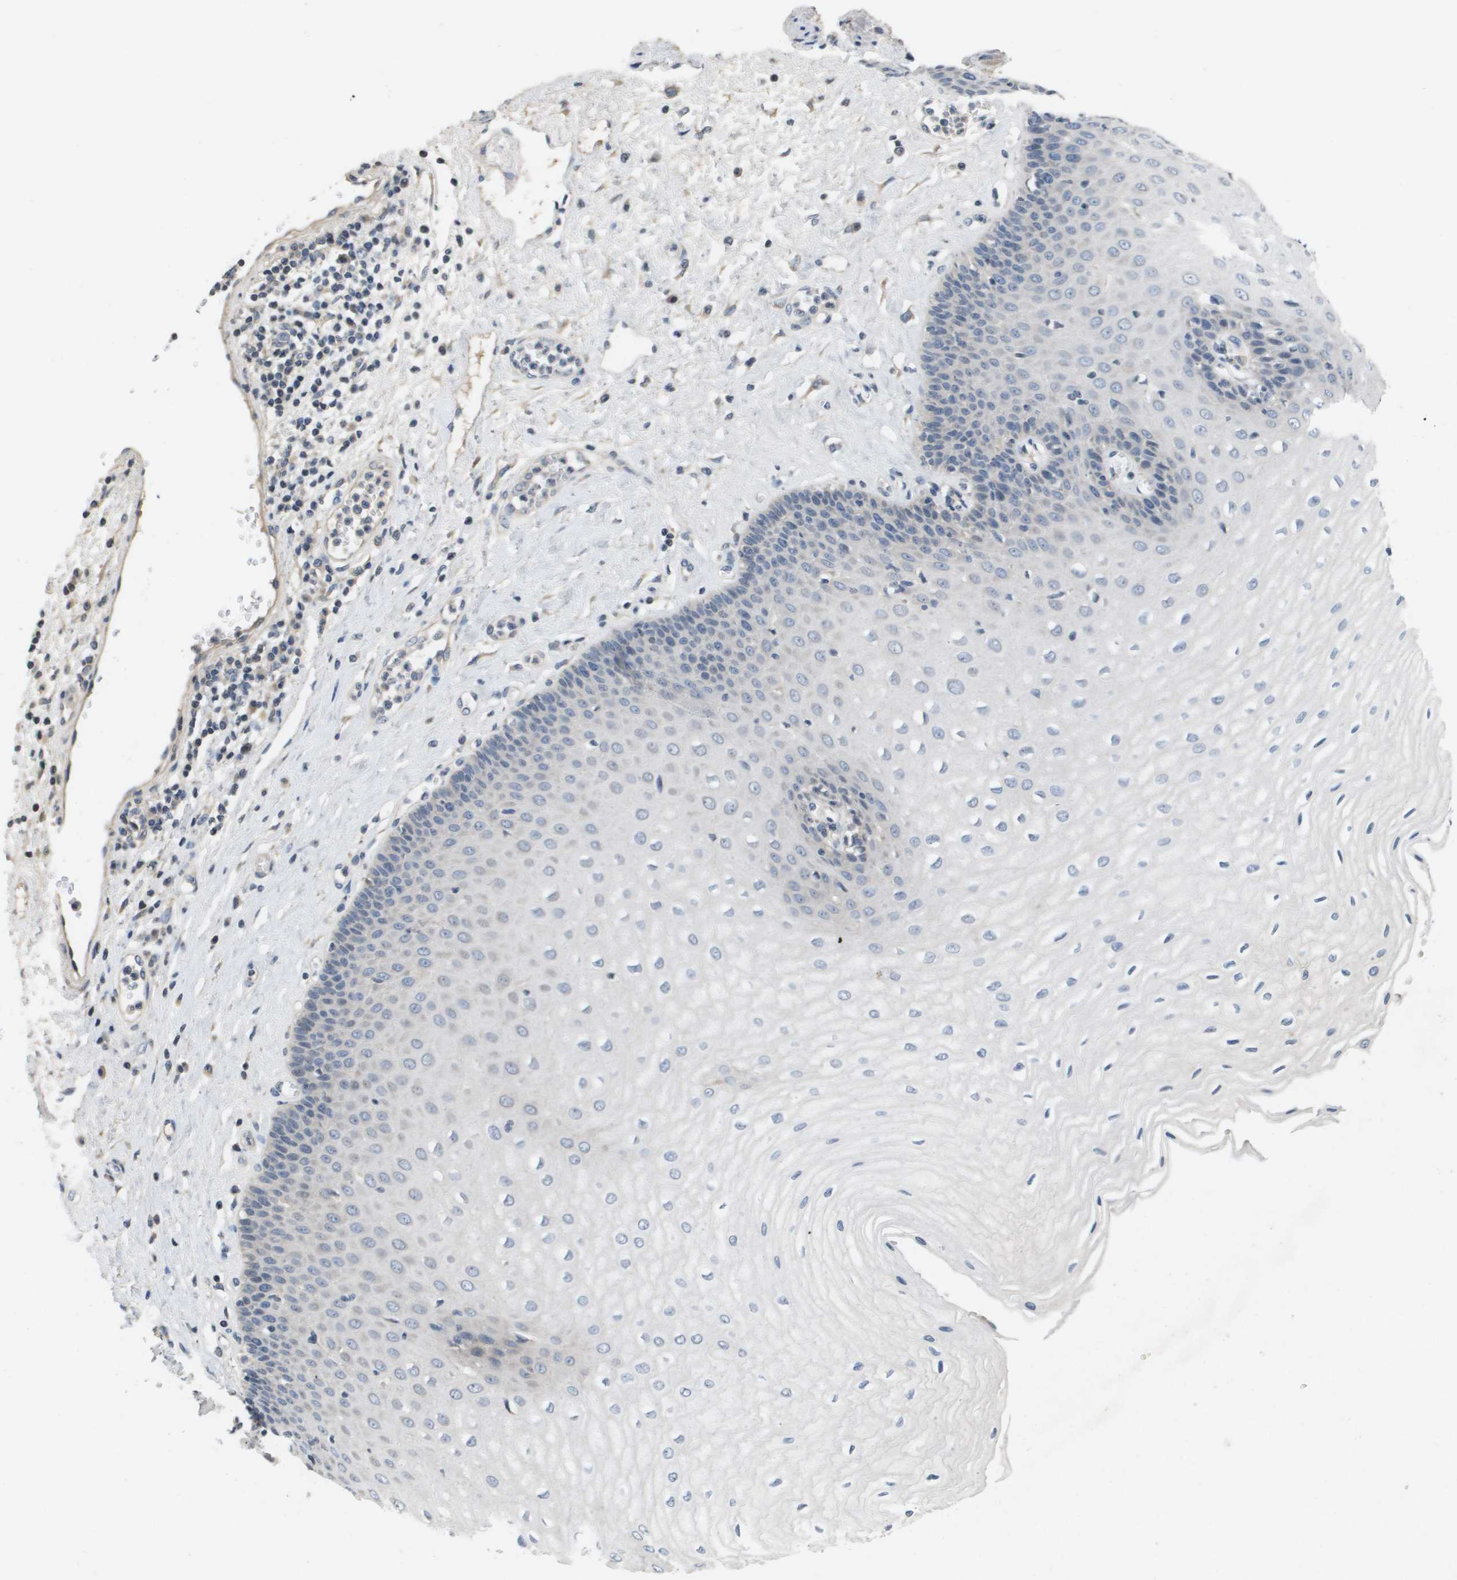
{"staining": {"intensity": "negative", "quantity": "none", "location": "none"}, "tissue": "esophagus", "cell_type": "Squamous epithelial cells", "image_type": "normal", "snomed": [{"axis": "morphology", "description": "Normal tissue, NOS"}, {"axis": "morphology", "description": "Squamous cell carcinoma, NOS"}, {"axis": "topography", "description": "Esophagus"}], "caption": "This is an IHC histopathology image of unremarkable esophagus. There is no expression in squamous epithelial cells.", "gene": "CAPN11", "patient": {"sex": "male", "age": 65}}